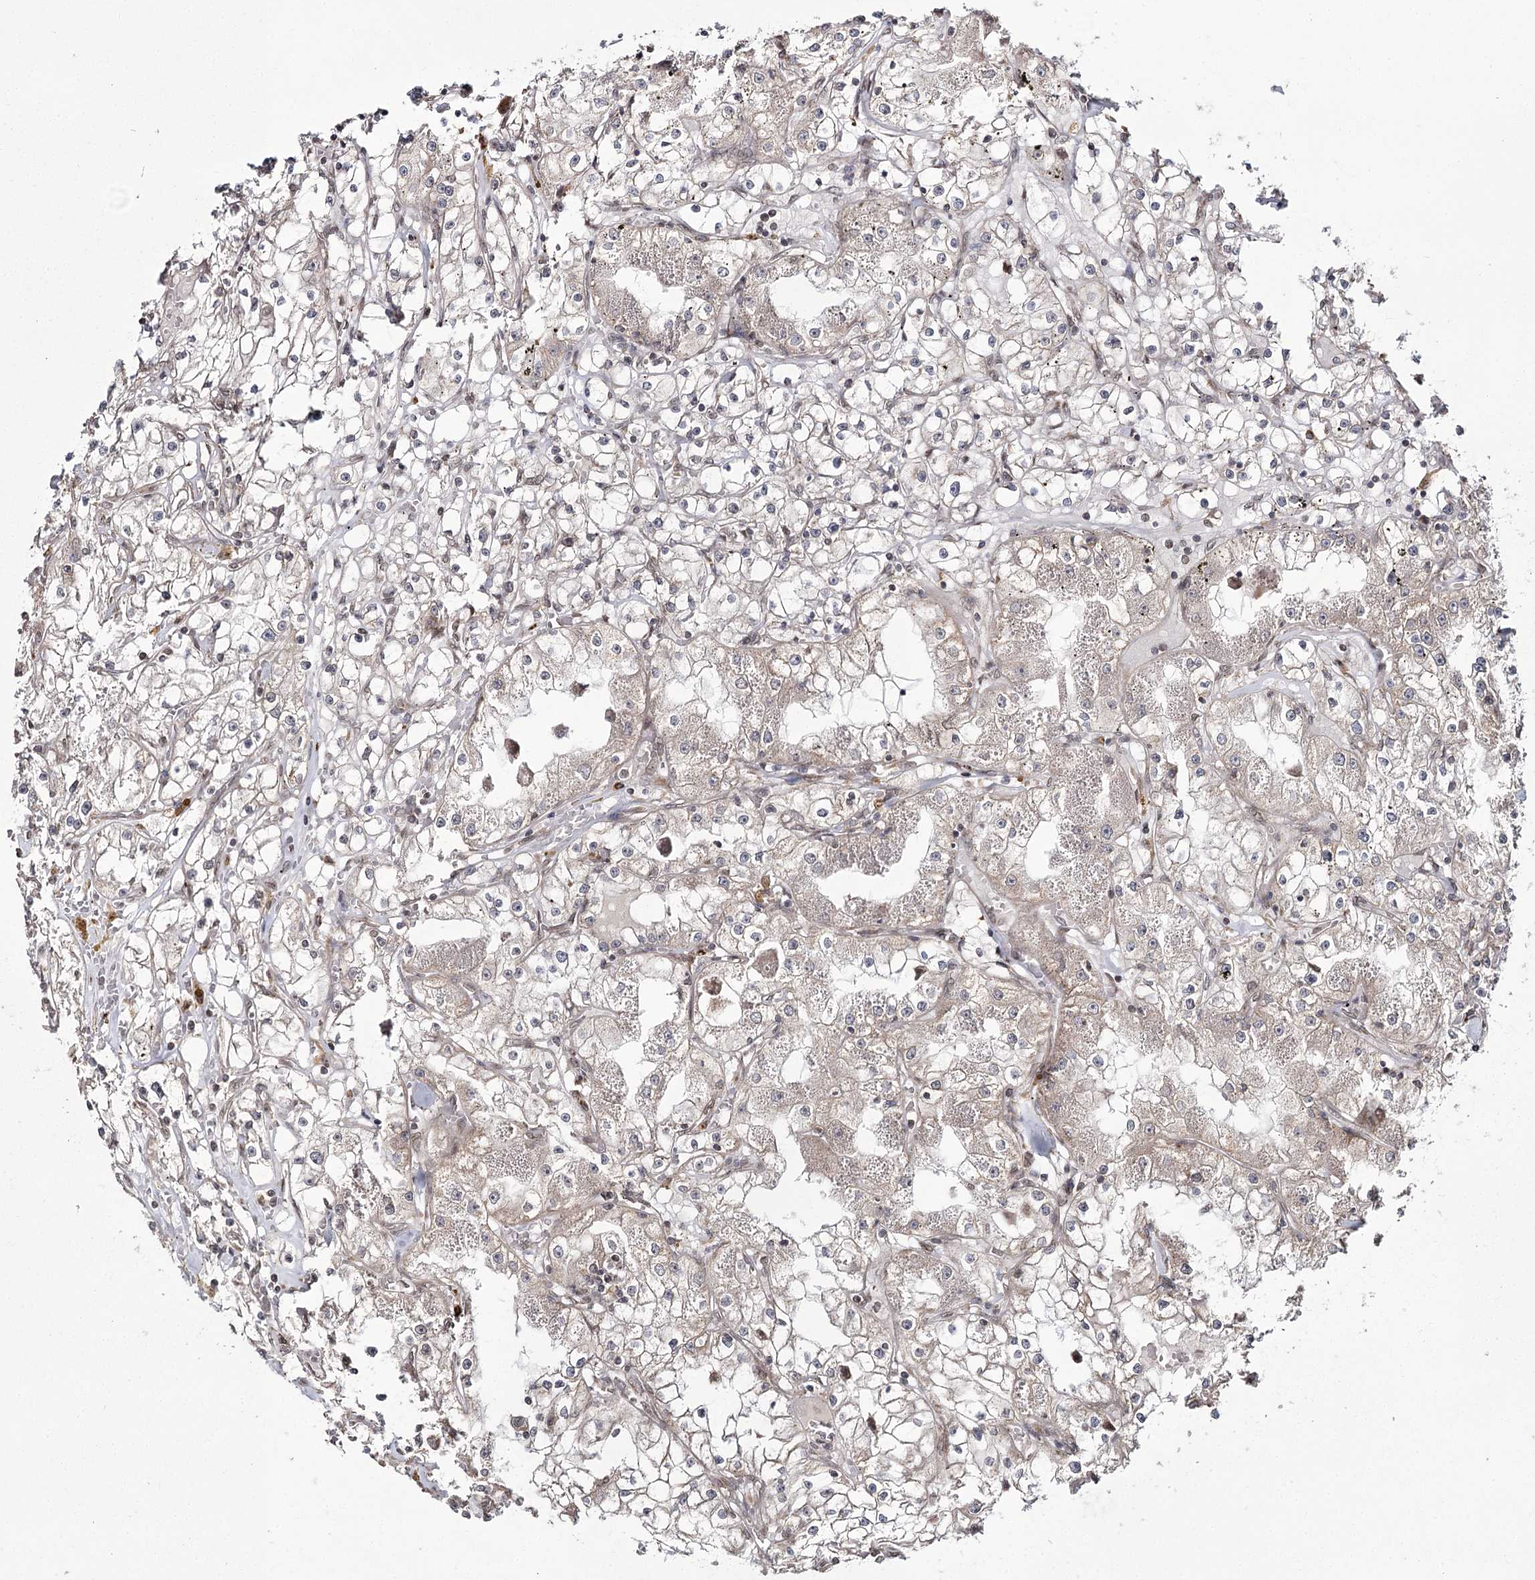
{"staining": {"intensity": "negative", "quantity": "none", "location": "none"}, "tissue": "renal cancer", "cell_type": "Tumor cells", "image_type": "cancer", "snomed": [{"axis": "morphology", "description": "Adenocarcinoma, NOS"}, {"axis": "topography", "description": "Kidney"}], "caption": "A micrograph of renal adenocarcinoma stained for a protein exhibits no brown staining in tumor cells.", "gene": "TRNT1", "patient": {"sex": "male", "age": 56}}